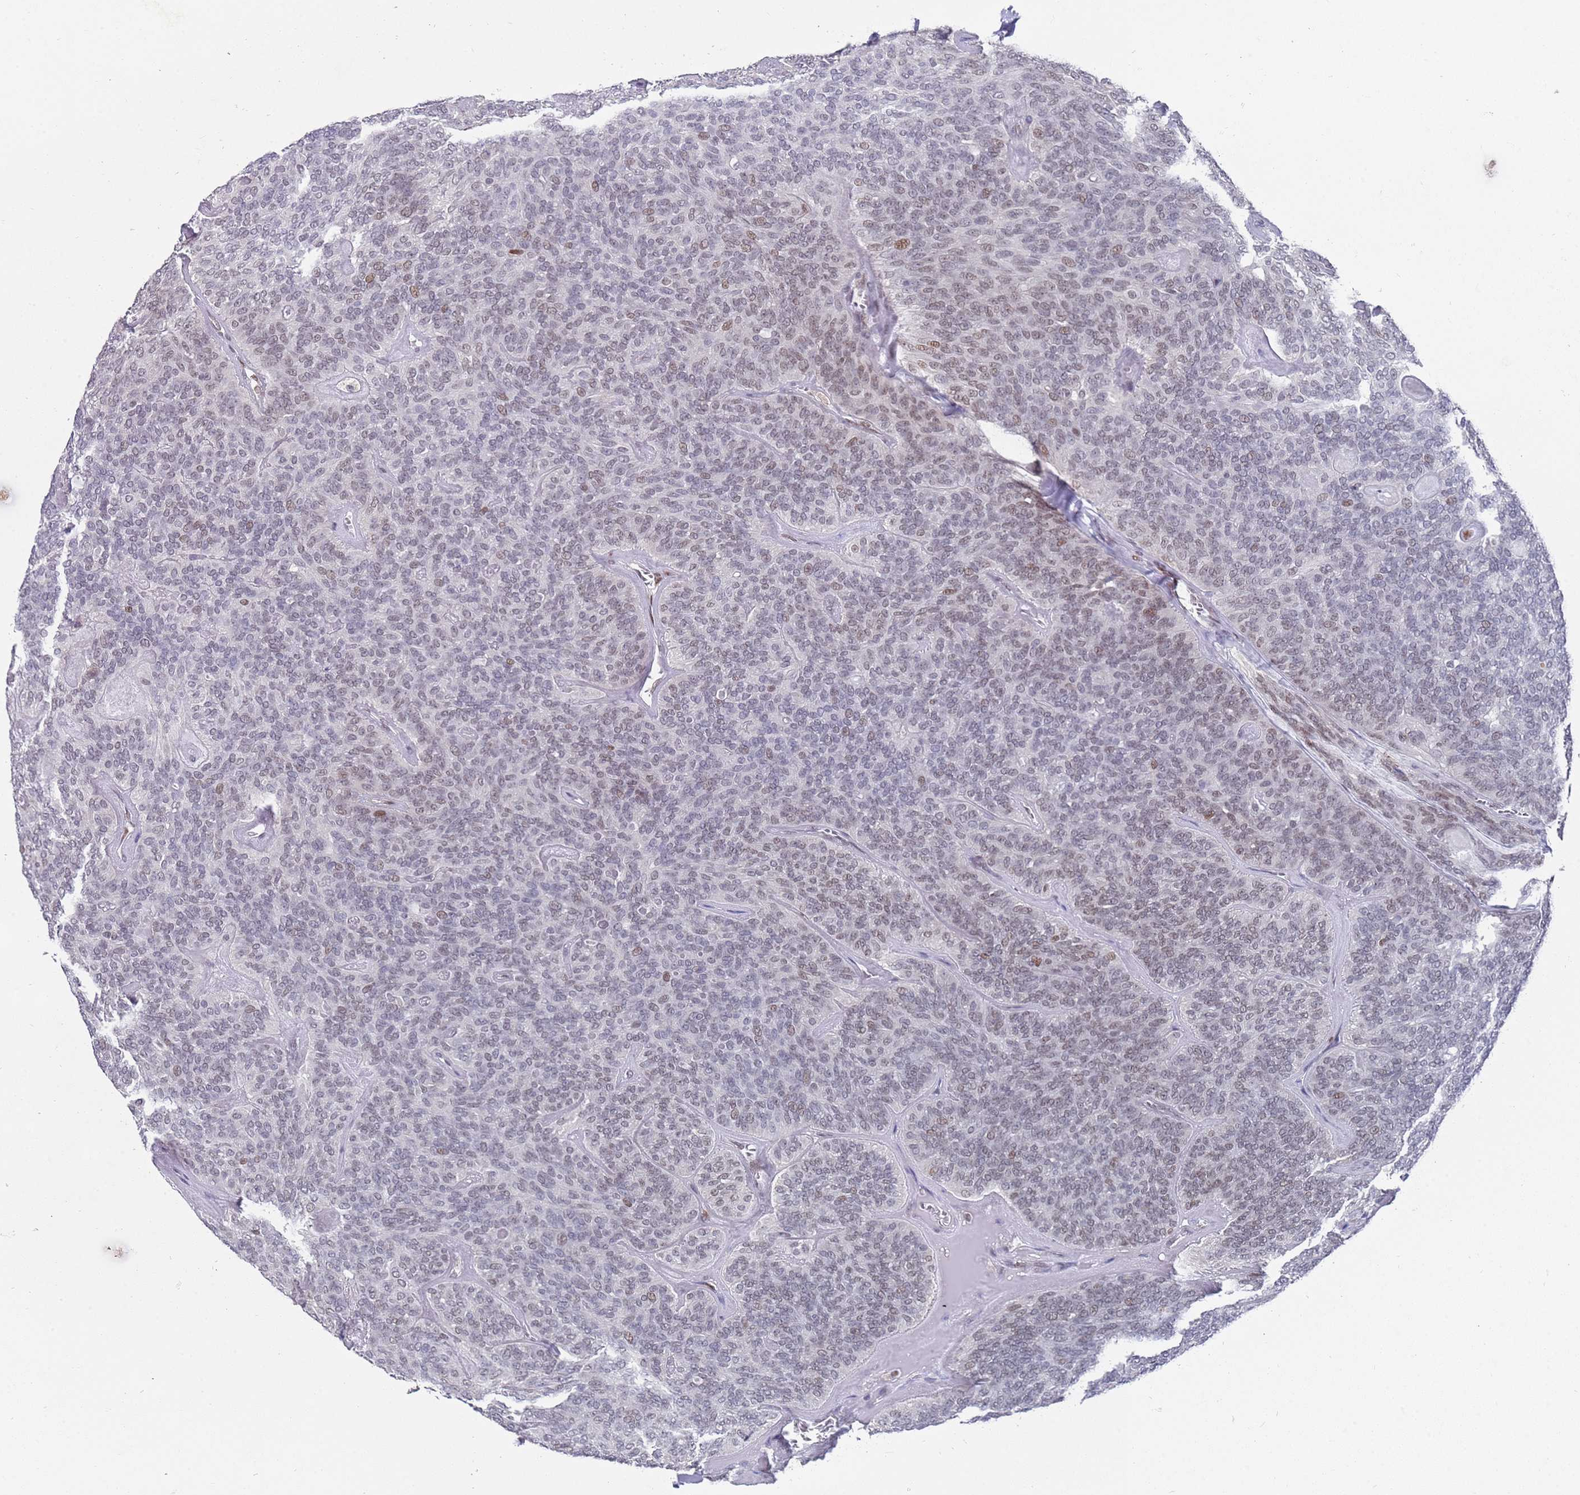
{"staining": {"intensity": "moderate", "quantity": "25%-75%", "location": "nuclear"}, "tissue": "head and neck cancer", "cell_type": "Tumor cells", "image_type": "cancer", "snomed": [{"axis": "morphology", "description": "Adenocarcinoma, NOS"}, {"axis": "topography", "description": "Head-Neck"}], "caption": "Protein expression analysis of human adenocarcinoma (head and neck) reveals moderate nuclear expression in approximately 25%-75% of tumor cells.", "gene": "COPS6", "patient": {"sex": "male", "age": 66}}